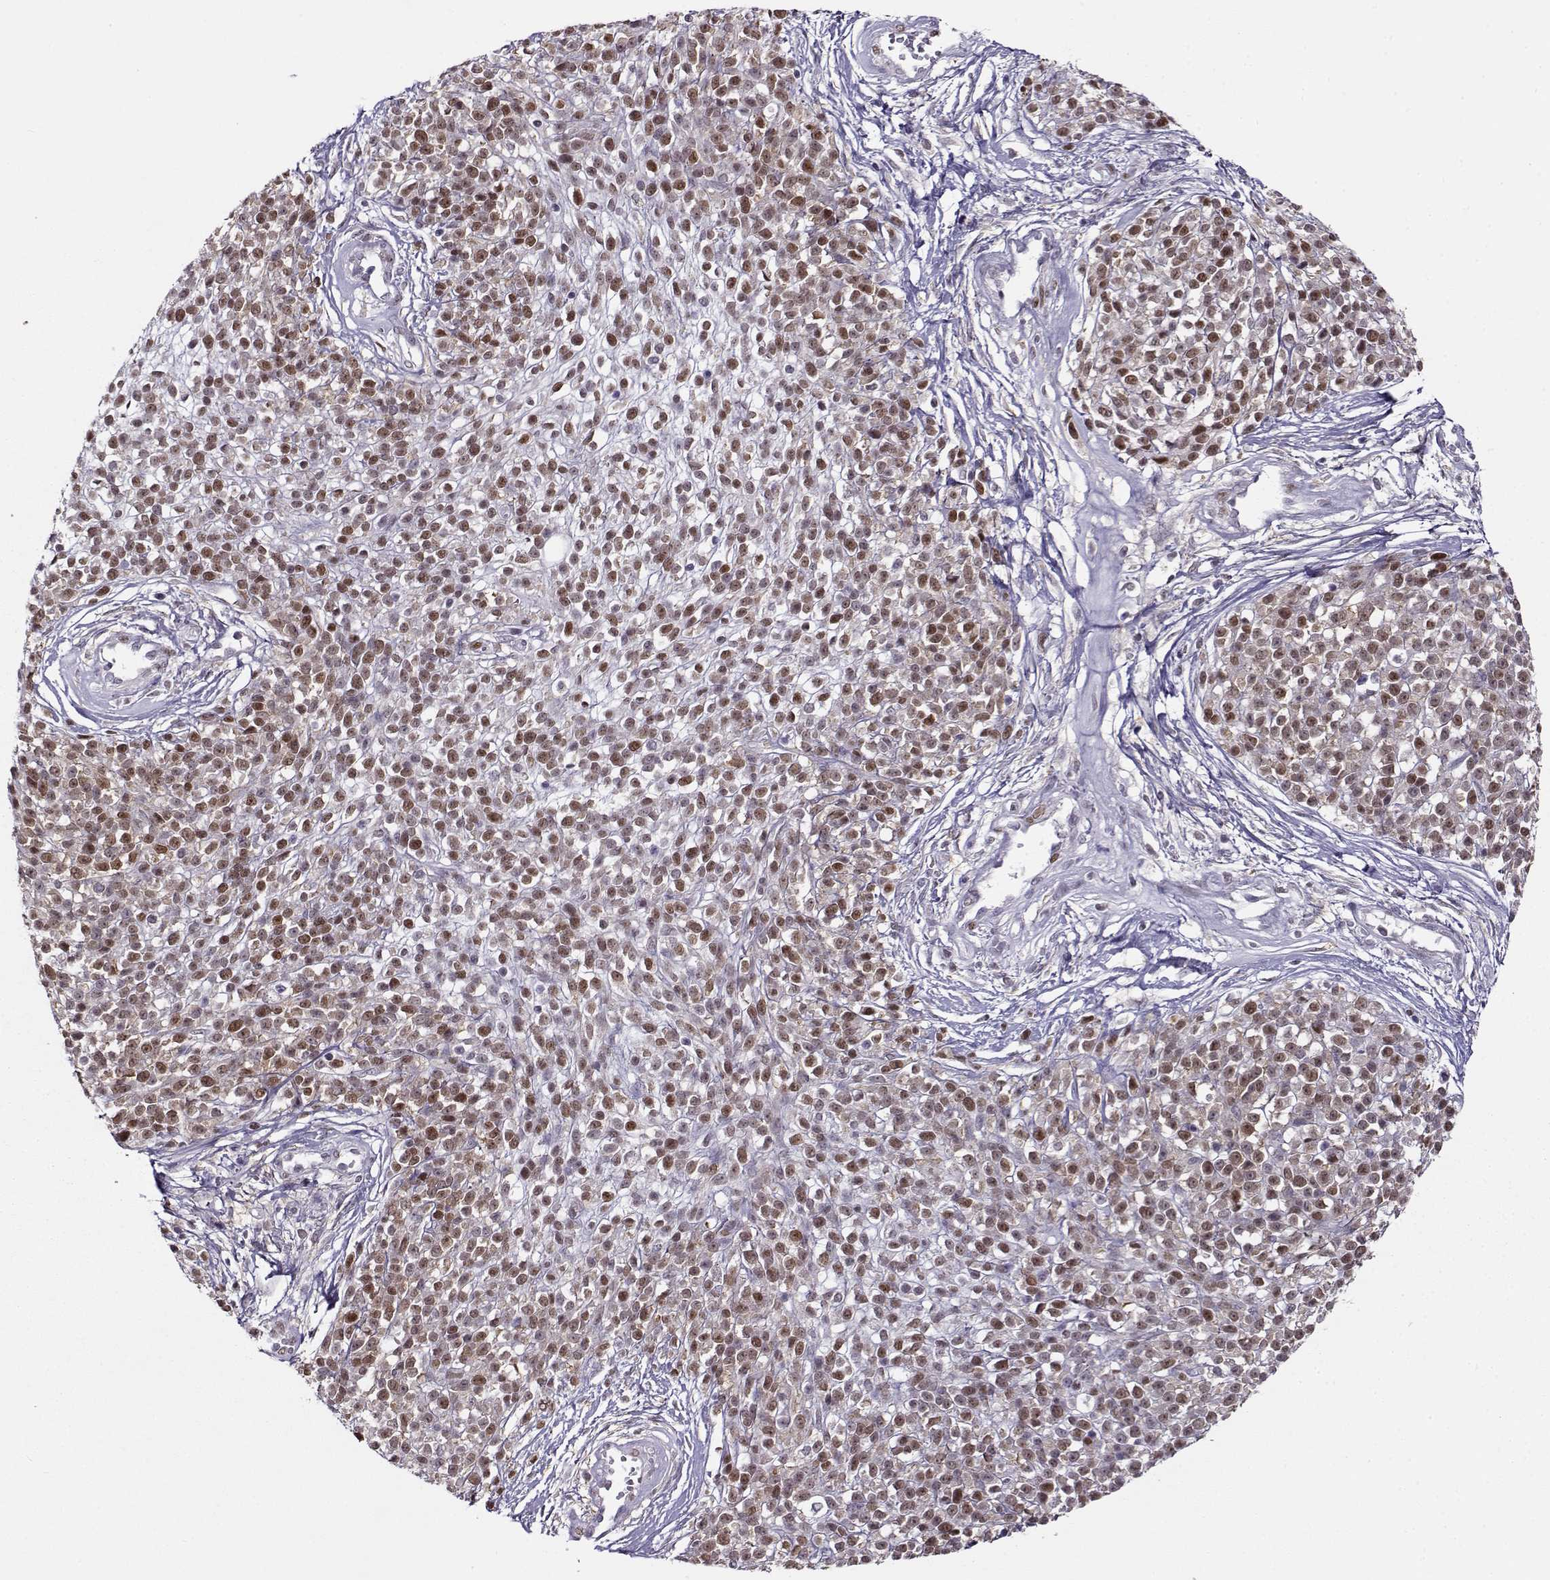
{"staining": {"intensity": "strong", "quantity": ">75%", "location": "nuclear"}, "tissue": "melanoma", "cell_type": "Tumor cells", "image_type": "cancer", "snomed": [{"axis": "morphology", "description": "Malignant melanoma, NOS"}, {"axis": "topography", "description": "Skin"}, {"axis": "topography", "description": "Skin of trunk"}], "caption": "Human malignant melanoma stained for a protein (brown) exhibits strong nuclear positive staining in about >75% of tumor cells.", "gene": "BACH1", "patient": {"sex": "male", "age": 74}}